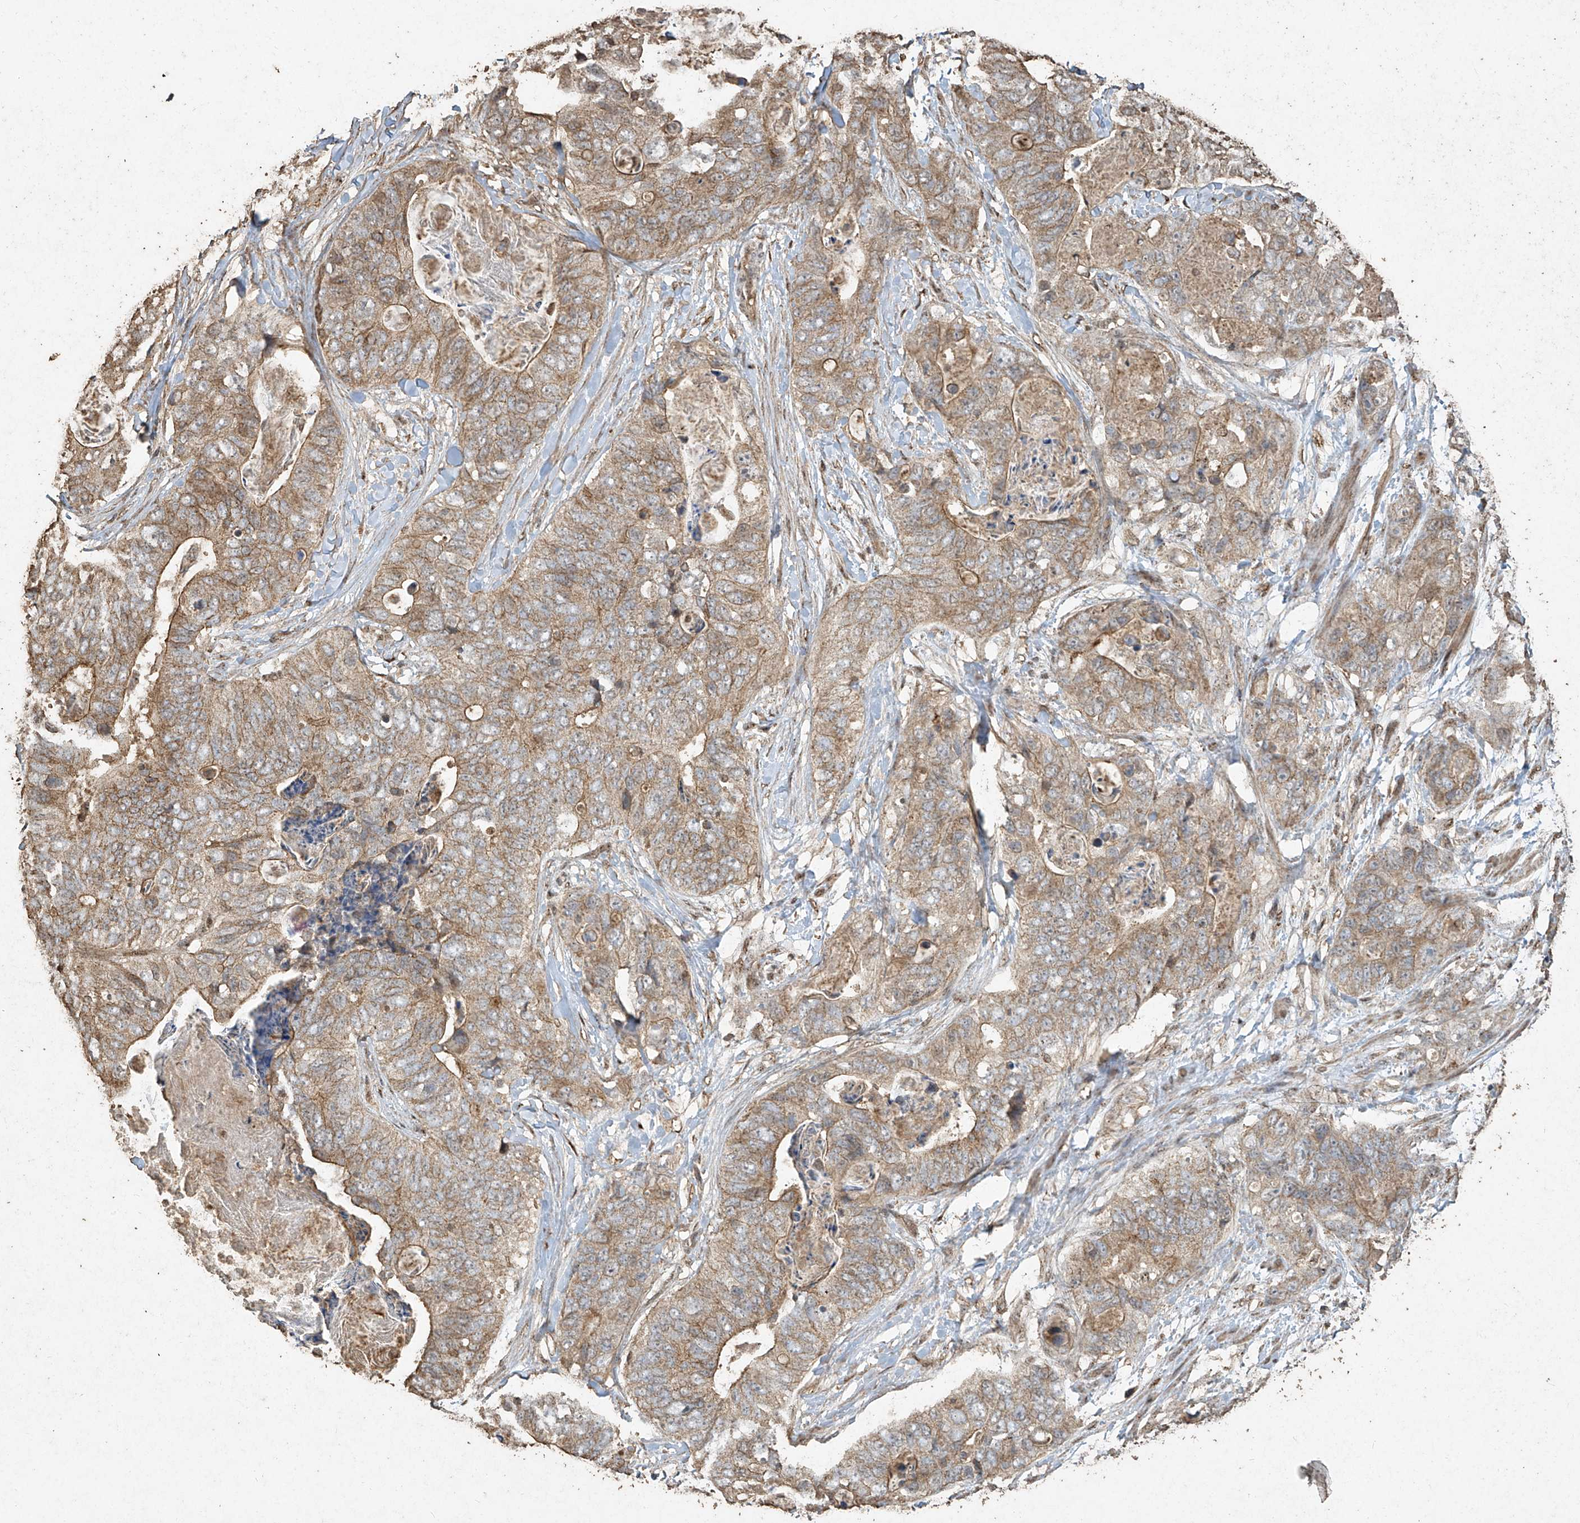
{"staining": {"intensity": "moderate", "quantity": ">75%", "location": "cytoplasmic/membranous"}, "tissue": "stomach cancer", "cell_type": "Tumor cells", "image_type": "cancer", "snomed": [{"axis": "morphology", "description": "Adenocarcinoma, NOS"}, {"axis": "topography", "description": "Stomach"}], "caption": "Immunohistochemical staining of human stomach cancer (adenocarcinoma) demonstrates moderate cytoplasmic/membranous protein expression in about >75% of tumor cells.", "gene": "ERBB3", "patient": {"sex": "female", "age": 89}}